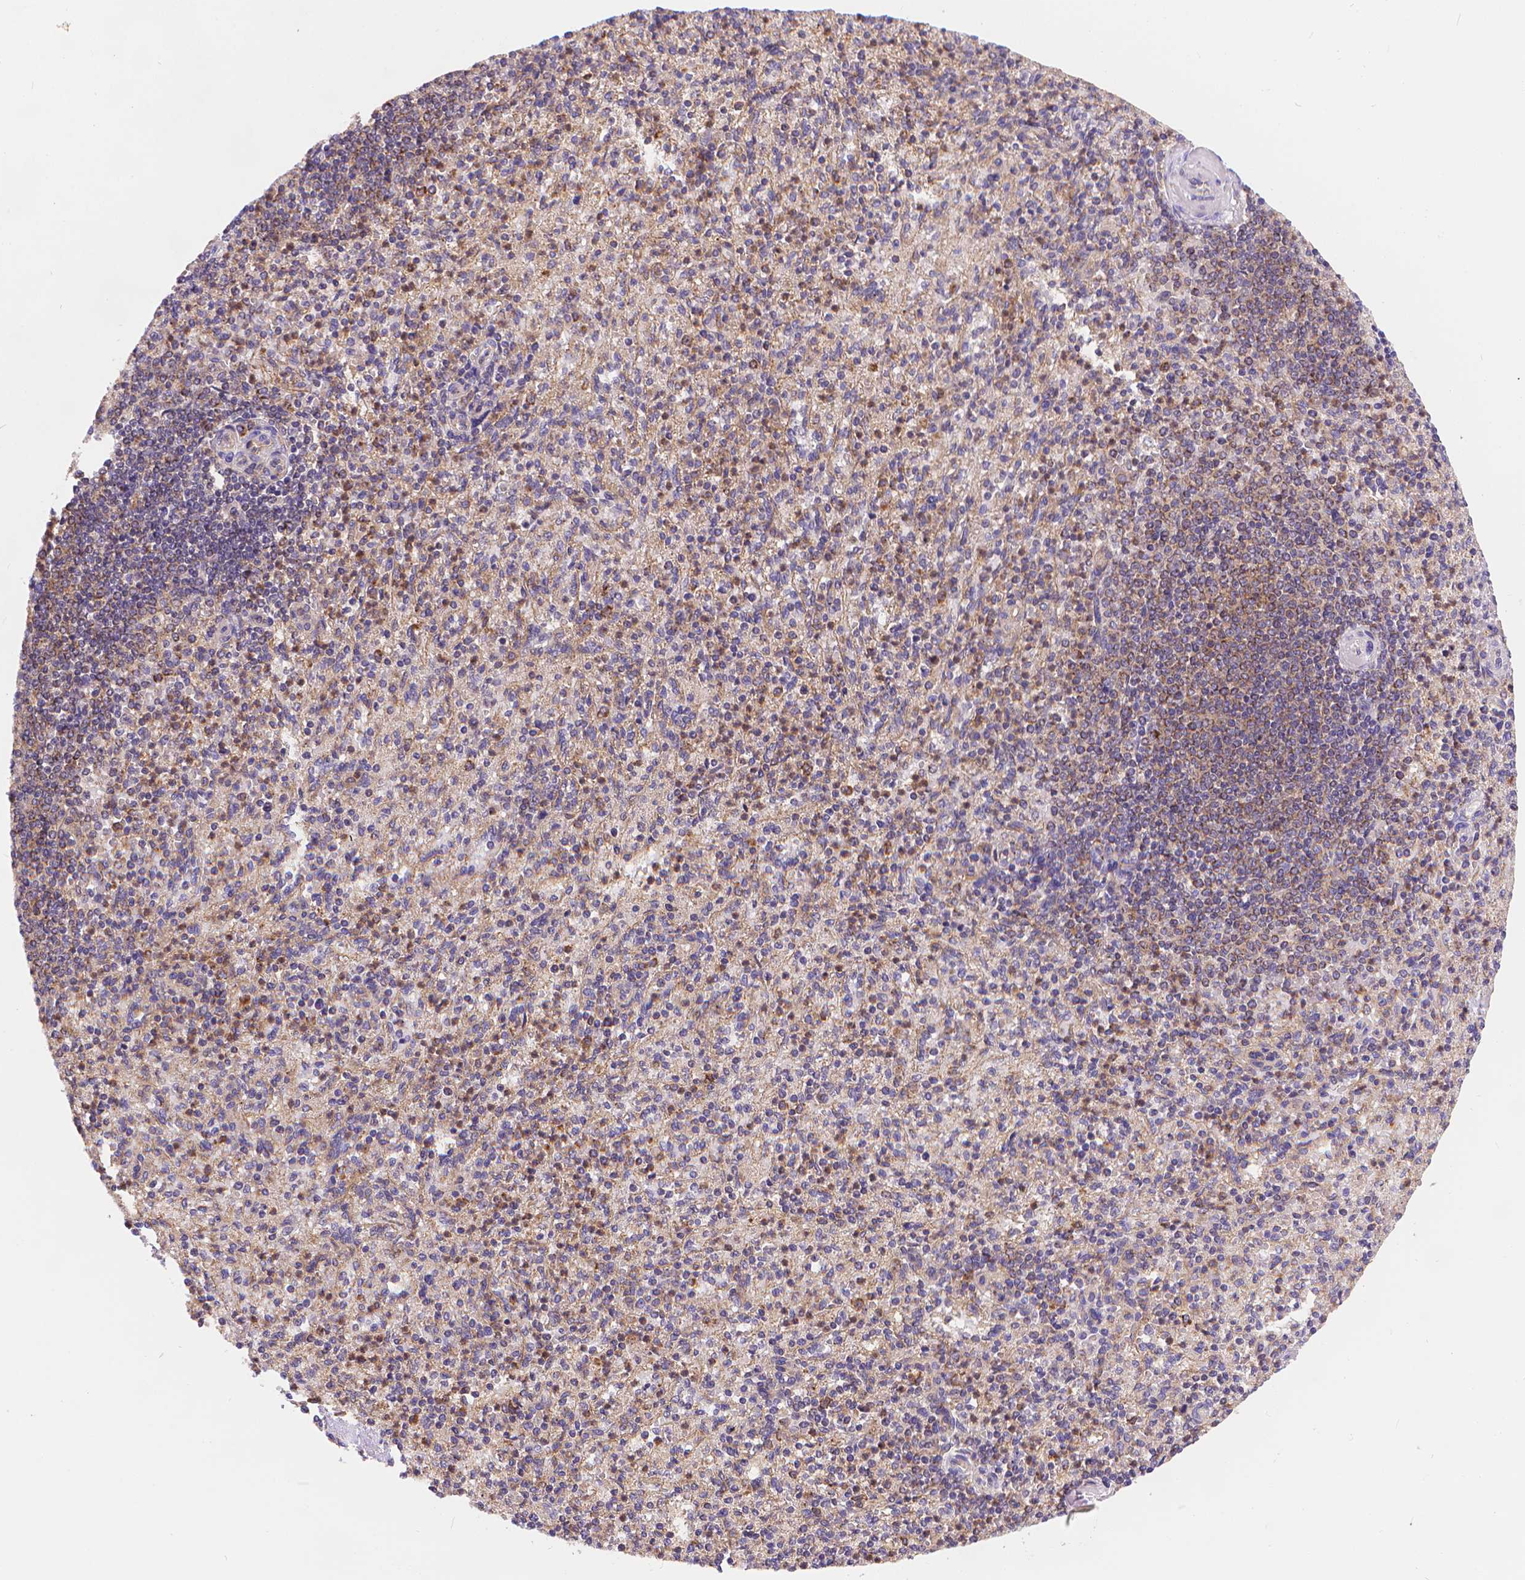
{"staining": {"intensity": "weak", "quantity": ">75%", "location": "cytoplasmic/membranous"}, "tissue": "spleen", "cell_type": "Cells in red pulp", "image_type": "normal", "snomed": [{"axis": "morphology", "description": "Normal tissue, NOS"}, {"axis": "topography", "description": "Spleen"}], "caption": "A high-resolution micrograph shows IHC staining of unremarkable spleen, which demonstrates weak cytoplasmic/membranous positivity in about >75% of cells in red pulp. (DAB (3,3'-diaminobenzidine) = brown stain, brightfield microscopy at high magnification).", "gene": "ARAP1", "patient": {"sex": "female", "age": 74}}